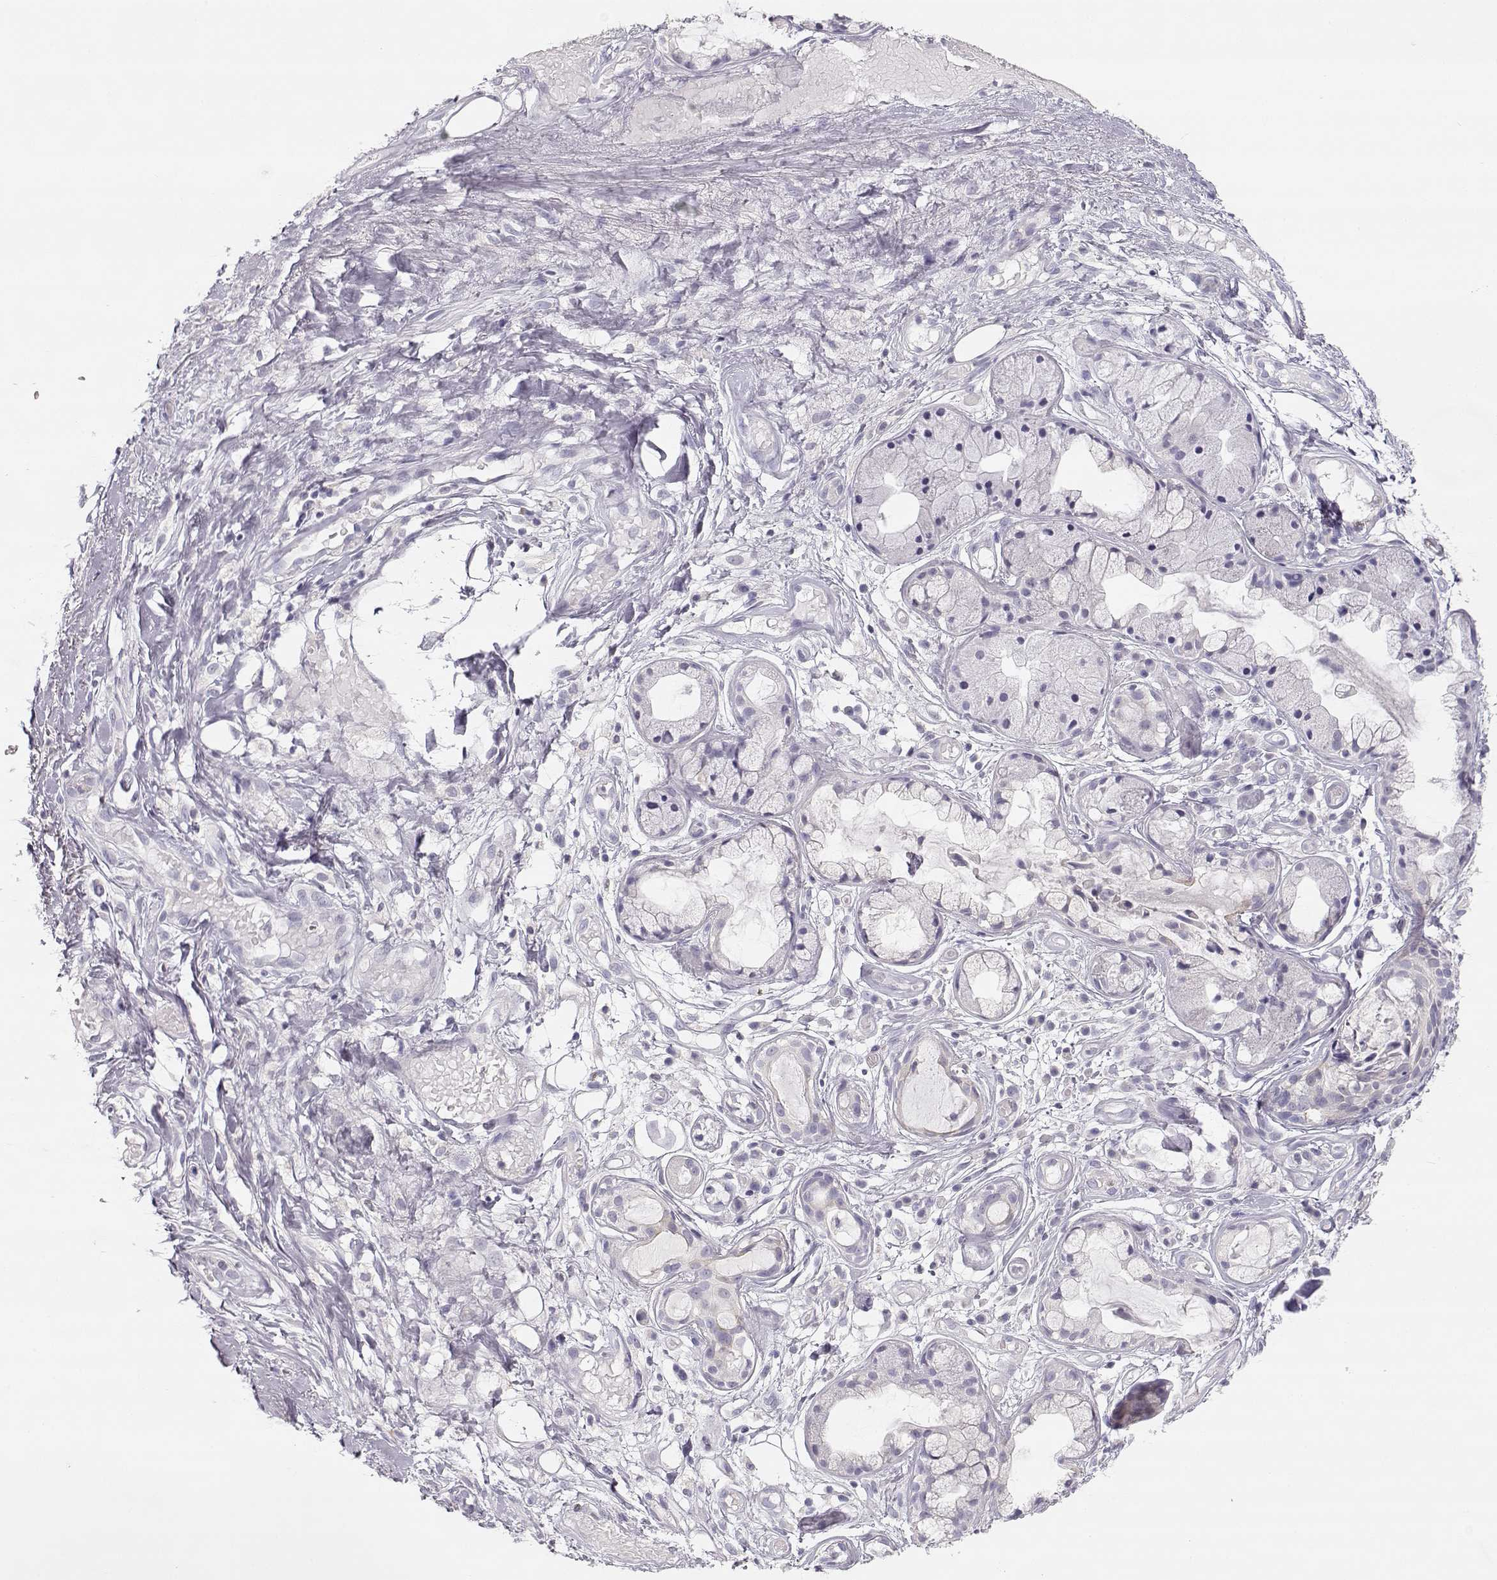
{"staining": {"intensity": "negative", "quantity": "none", "location": "none"}, "tissue": "adipose tissue", "cell_type": "Adipocytes", "image_type": "normal", "snomed": [{"axis": "morphology", "description": "Normal tissue, NOS"}, {"axis": "topography", "description": "Cartilage tissue"}], "caption": "DAB immunohistochemical staining of unremarkable adipose tissue shows no significant expression in adipocytes. Brightfield microscopy of IHC stained with DAB (brown) and hematoxylin (blue), captured at high magnification.", "gene": "LEPR", "patient": {"sex": "male", "age": 62}}